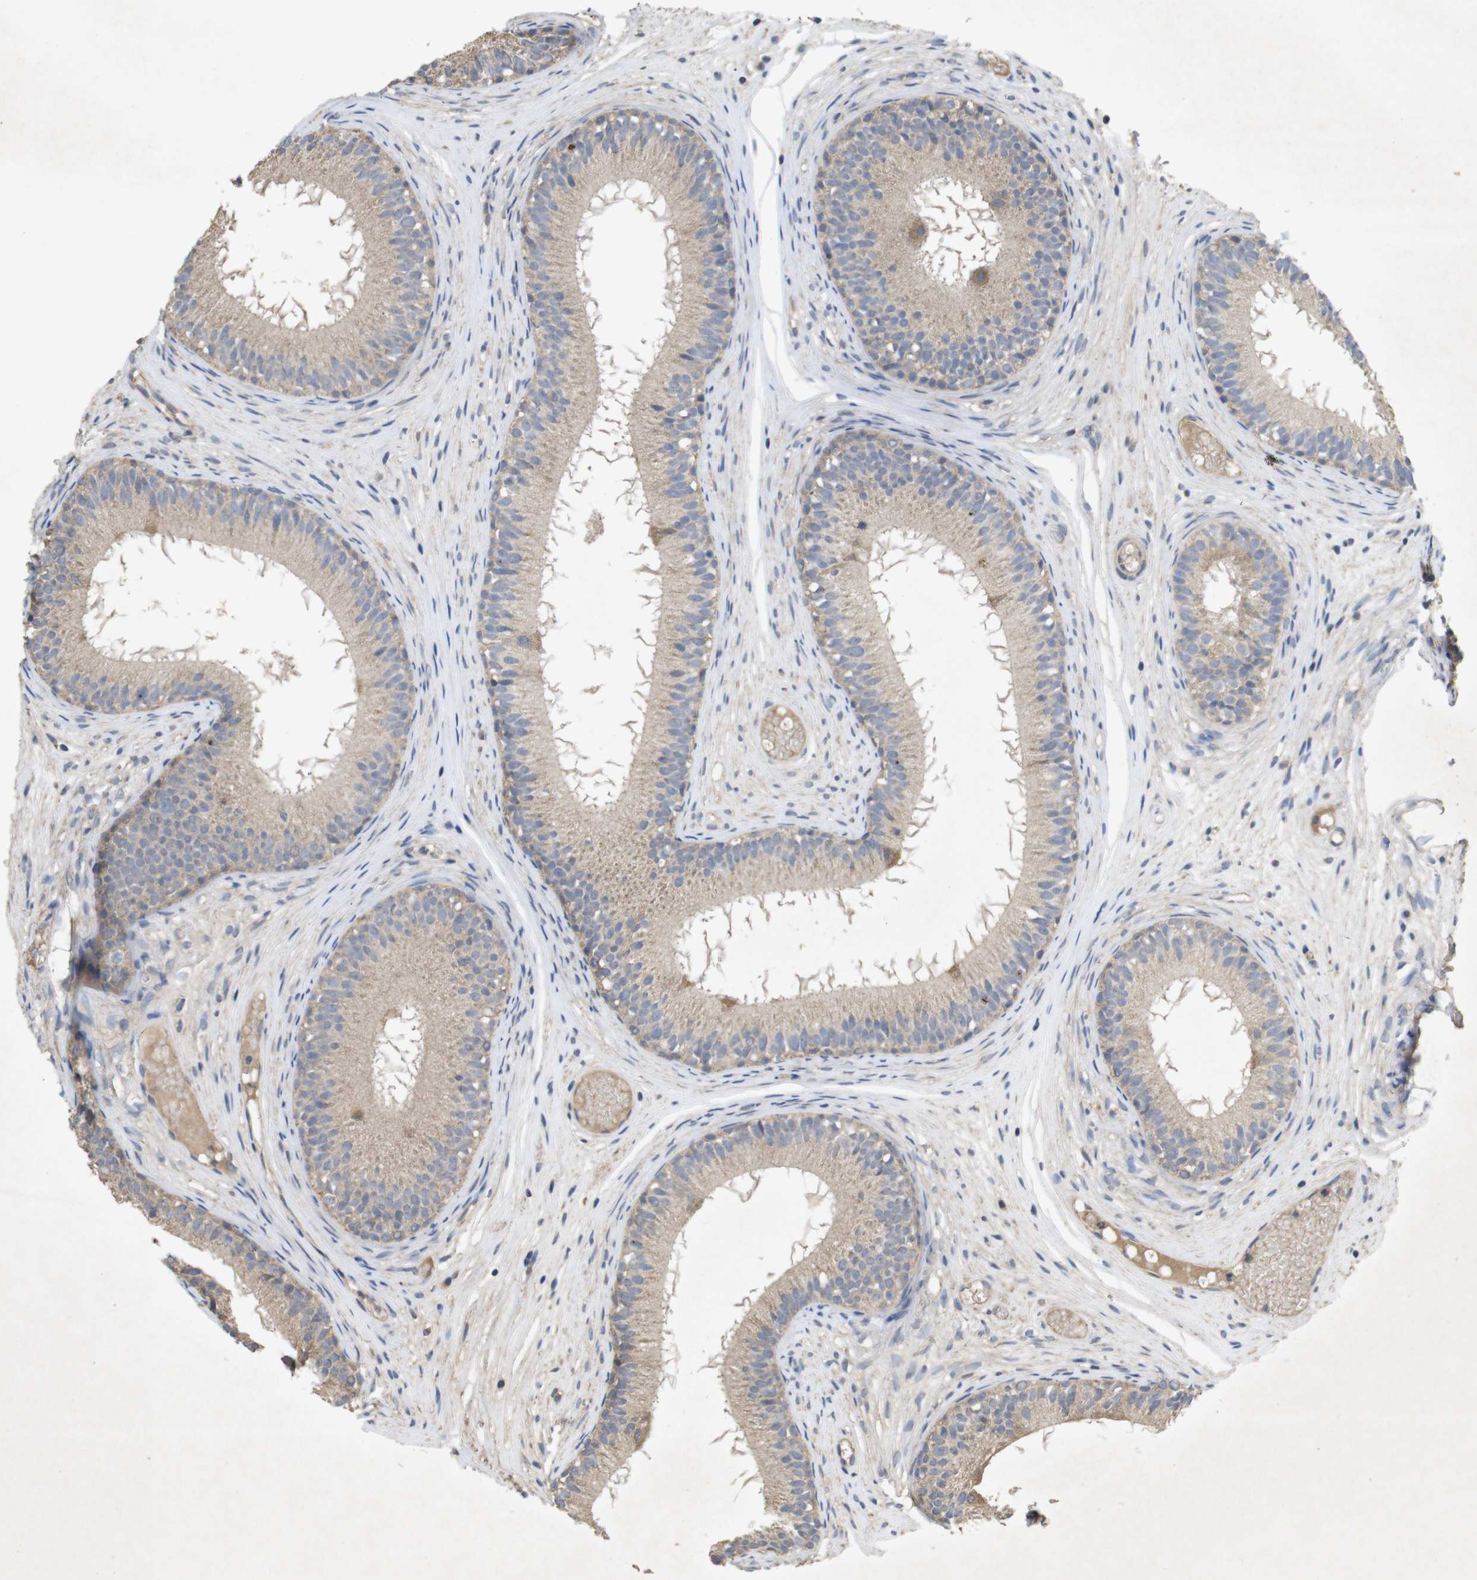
{"staining": {"intensity": "weak", "quantity": ">75%", "location": "cytoplasmic/membranous"}, "tissue": "epididymis", "cell_type": "Glandular cells", "image_type": "normal", "snomed": [{"axis": "morphology", "description": "Normal tissue, NOS"}, {"axis": "morphology", "description": "Atrophy, NOS"}, {"axis": "topography", "description": "Testis"}, {"axis": "topography", "description": "Epididymis"}], "caption": "About >75% of glandular cells in unremarkable human epididymis demonstrate weak cytoplasmic/membranous protein positivity as visualized by brown immunohistochemical staining.", "gene": "KCNS3", "patient": {"sex": "male", "age": 18}}